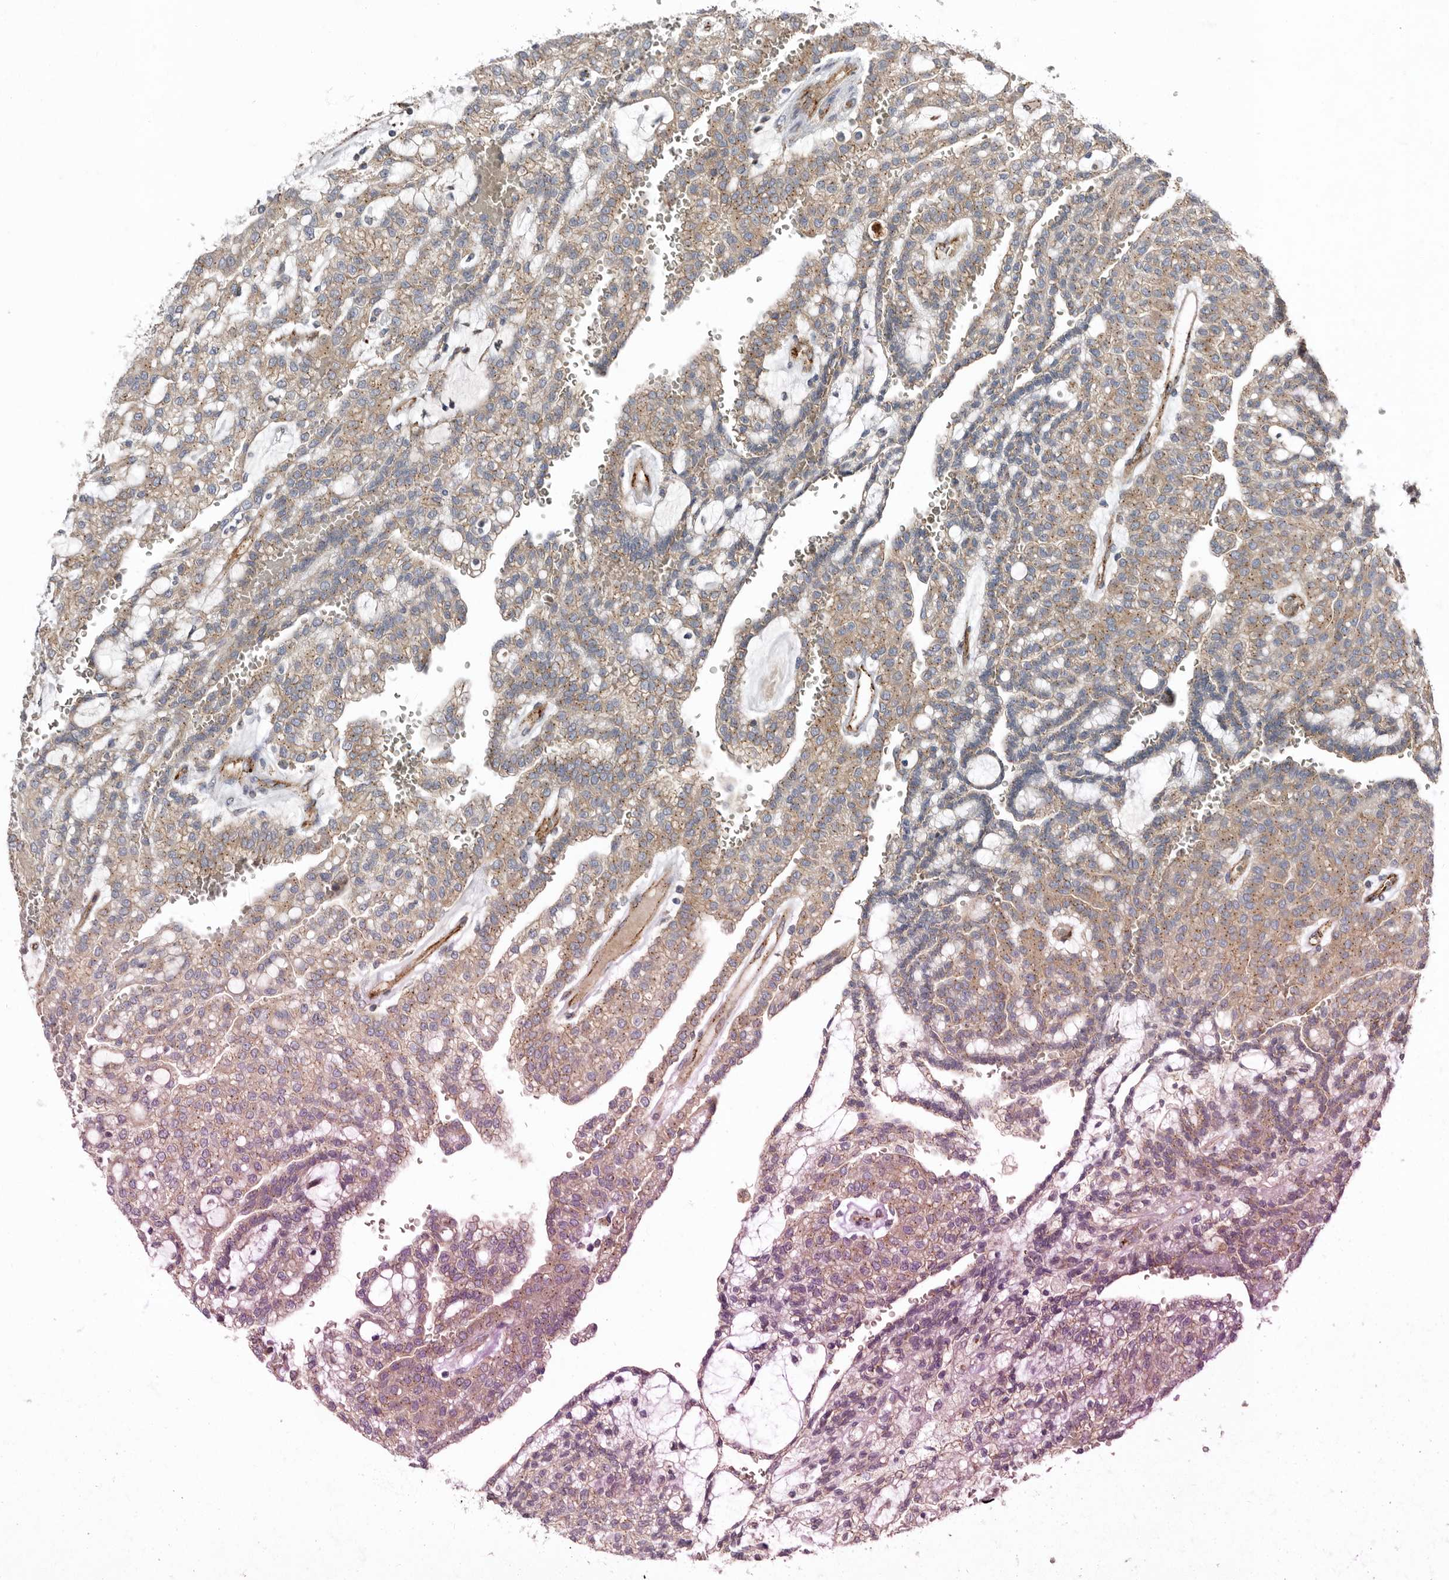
{"staining": {"intensity": "moderate", "quantity": ">75%", "location": "cytoplasmic/membranous"}, "tissue": "renal cancer", "cell_type": "Tumor cells", "image_type": "cancer", "snomed": [{"axis": "morphology", "description": "Adenocarcinoma, NOS"}, {"axis": "topography", "description": "Kidney"}], "caption": "IHC (DAB) staining of adenocarcinoma (renal) demonstrates moderate cytoplasmic/membranous protein staining in about >75% of tumor cells.", "gene": "LUZP1", "patient": {"sex": "male", "age": 63}}